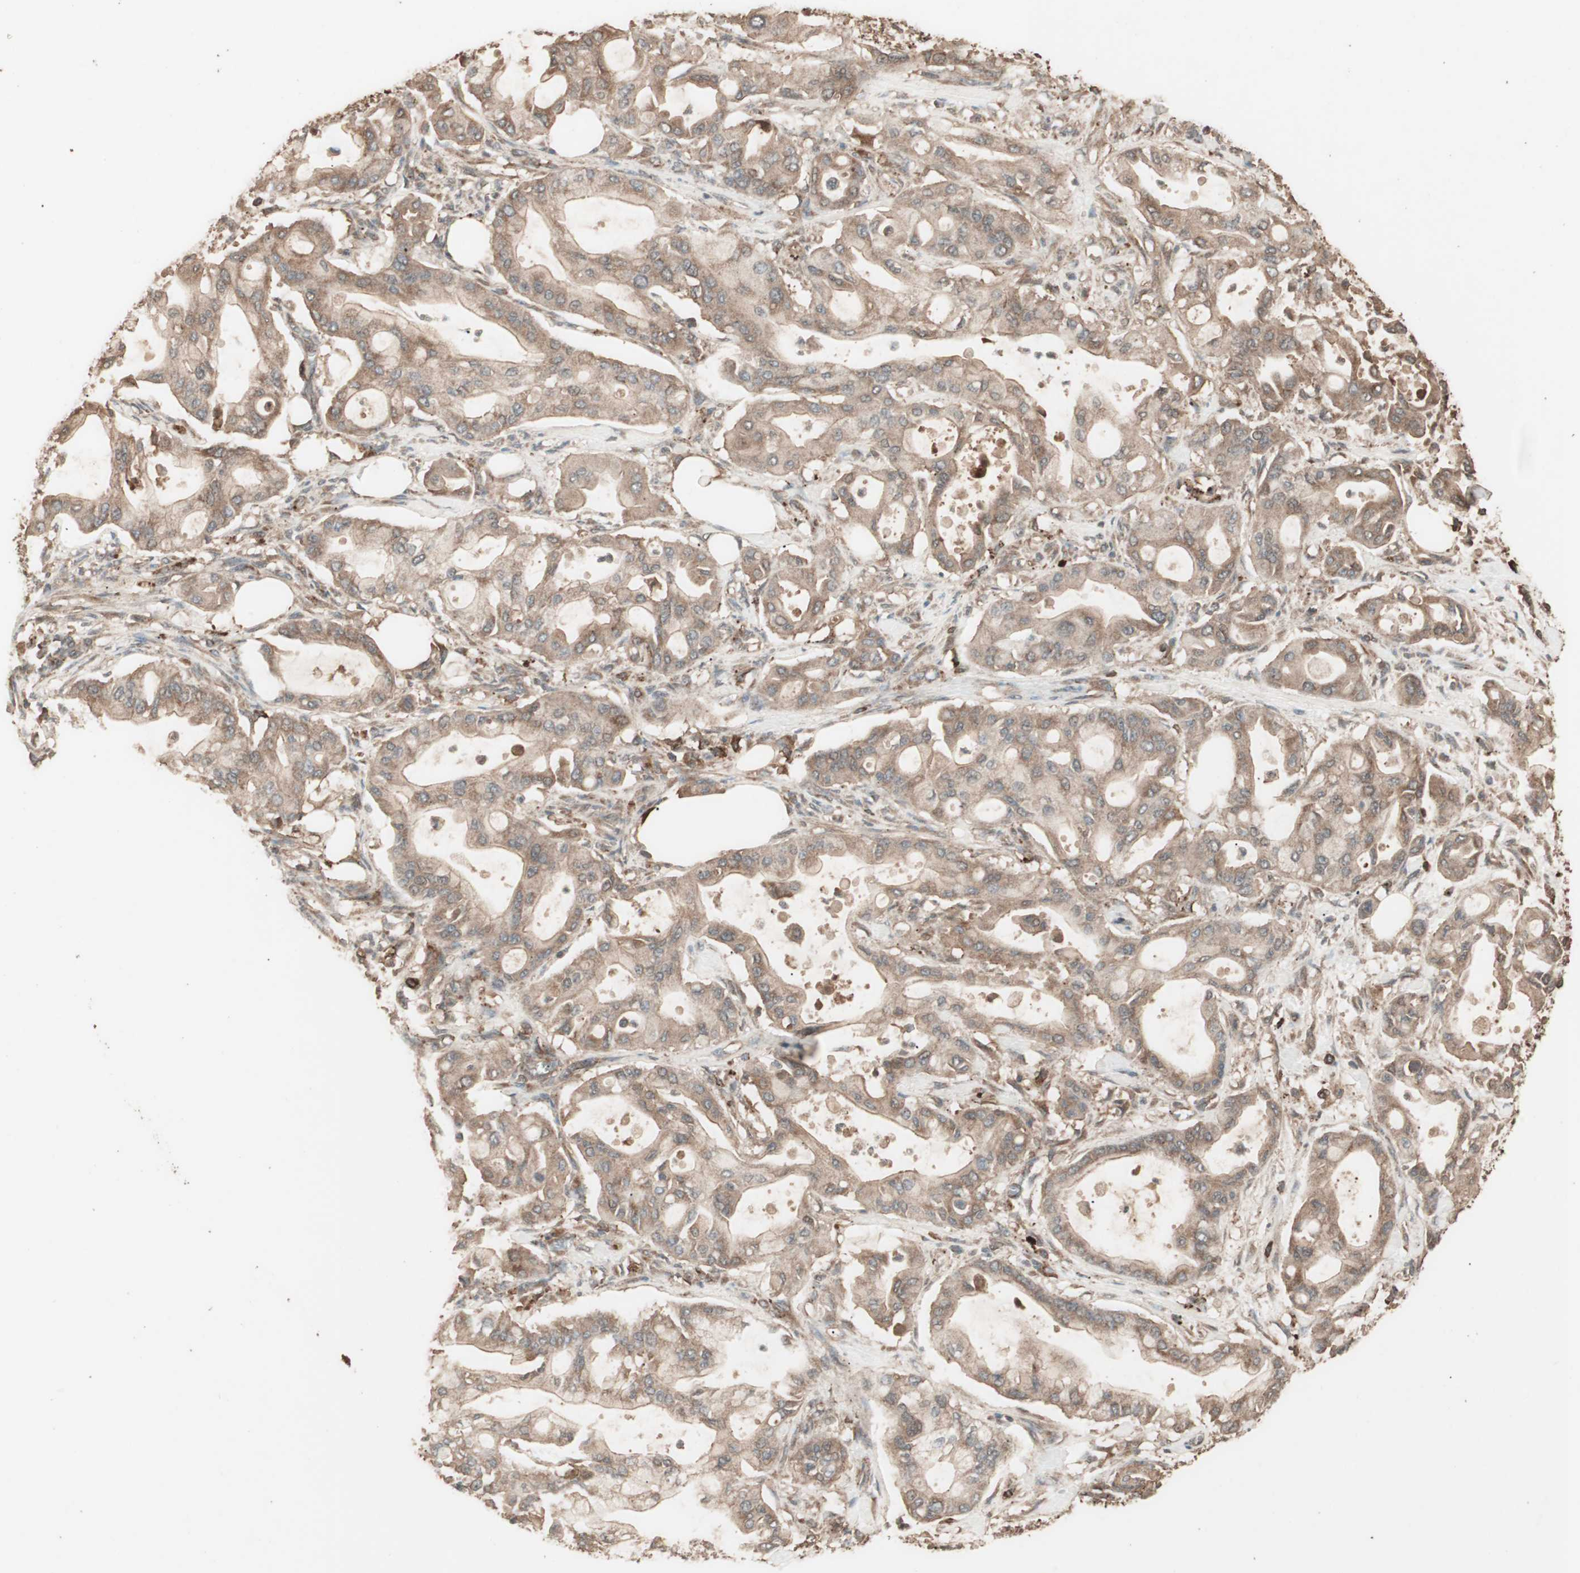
{"staining": {"intensity": "moderate", "quantity": ">75%", "location": "cytoplasmic/membranous"}, "tissue": "pancreatic cancer", "cell_type": "Tumor cells", "image_type": "cancer", "snomed": [{"axis": "morphology", "description": "Adenocarcinoma, NOS"}, {"axis": "morphology", "description": "Adenocarcinoma, metastatic, NOS"}, {"axis": "topography", "description": "Lymph node"}, {"axis": "topography", "description": "Pancreas"}, {"axis": "topography", "description": "Duodenum"}], "caption": "This is a micrograph of immunohistochemistry staining of metastatic adenocarcinoma (pancreatic), which shows moderate expression in the cytoplasmic/membranous of tumor cells.", "gene": "CCN4", "patient": {"sex": "female", "age": 64}}